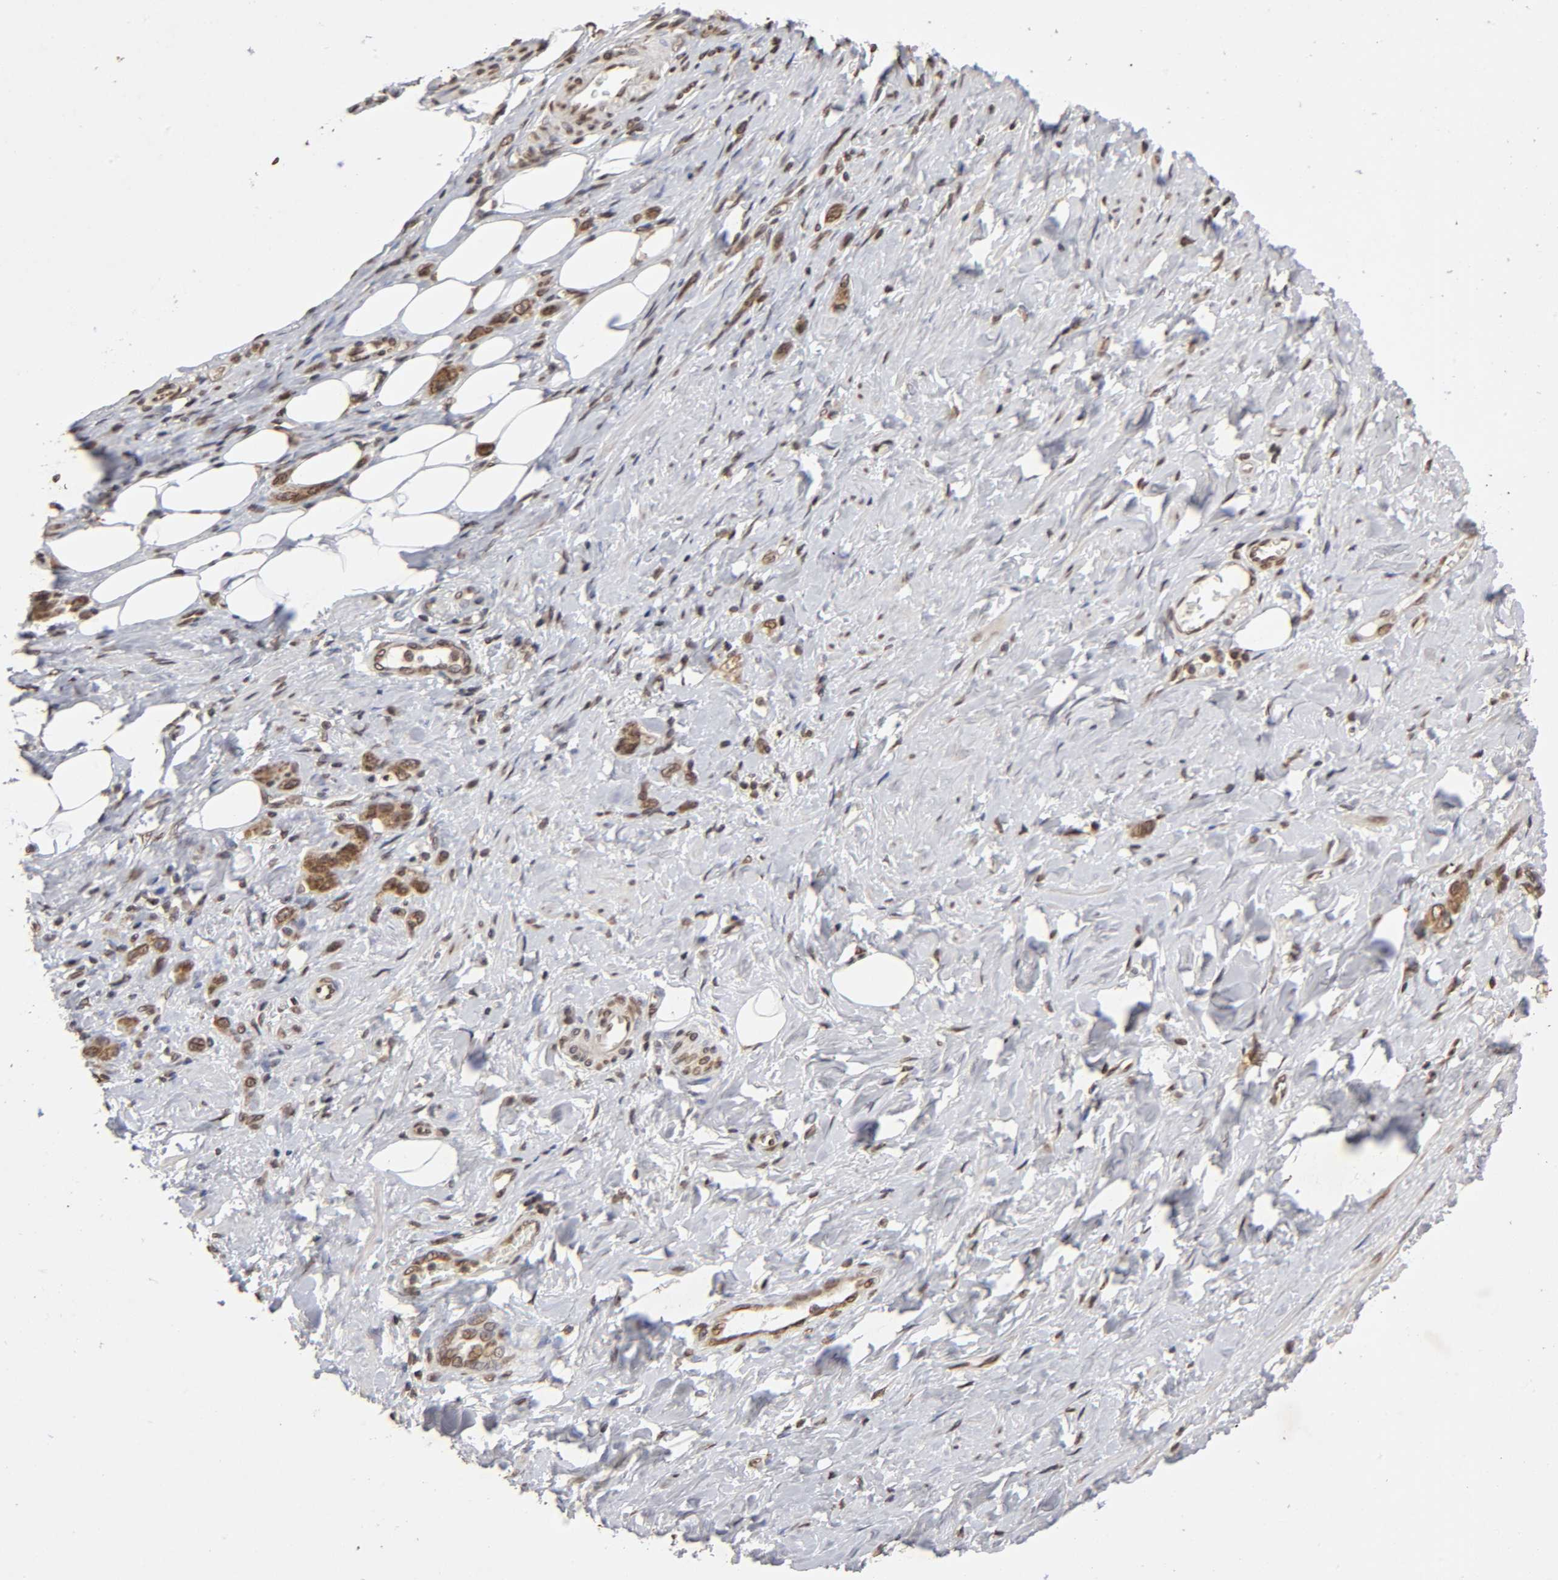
{"staining": {"intensity": "moderate", "quantity": ">75%", "location": "cytoplasmic/membranous,nuclear"}, "tissue": "stomach cancer", "cell_type": "Tumor cells", "image_type": "cancer", "snomed": [{"axis": "morphology", "description": "Adenocarcinoma, NOS"}, {"axis": "topography", "description": "Stomach"}], "caption": "Tumor cells show moderate cytoplasmic/membranous and nuclear staining in approximately >75% of cells in stomach adenocarcinoma.", "gene": "MLLT6", "patient": {"sex": "male", "age": 82}}